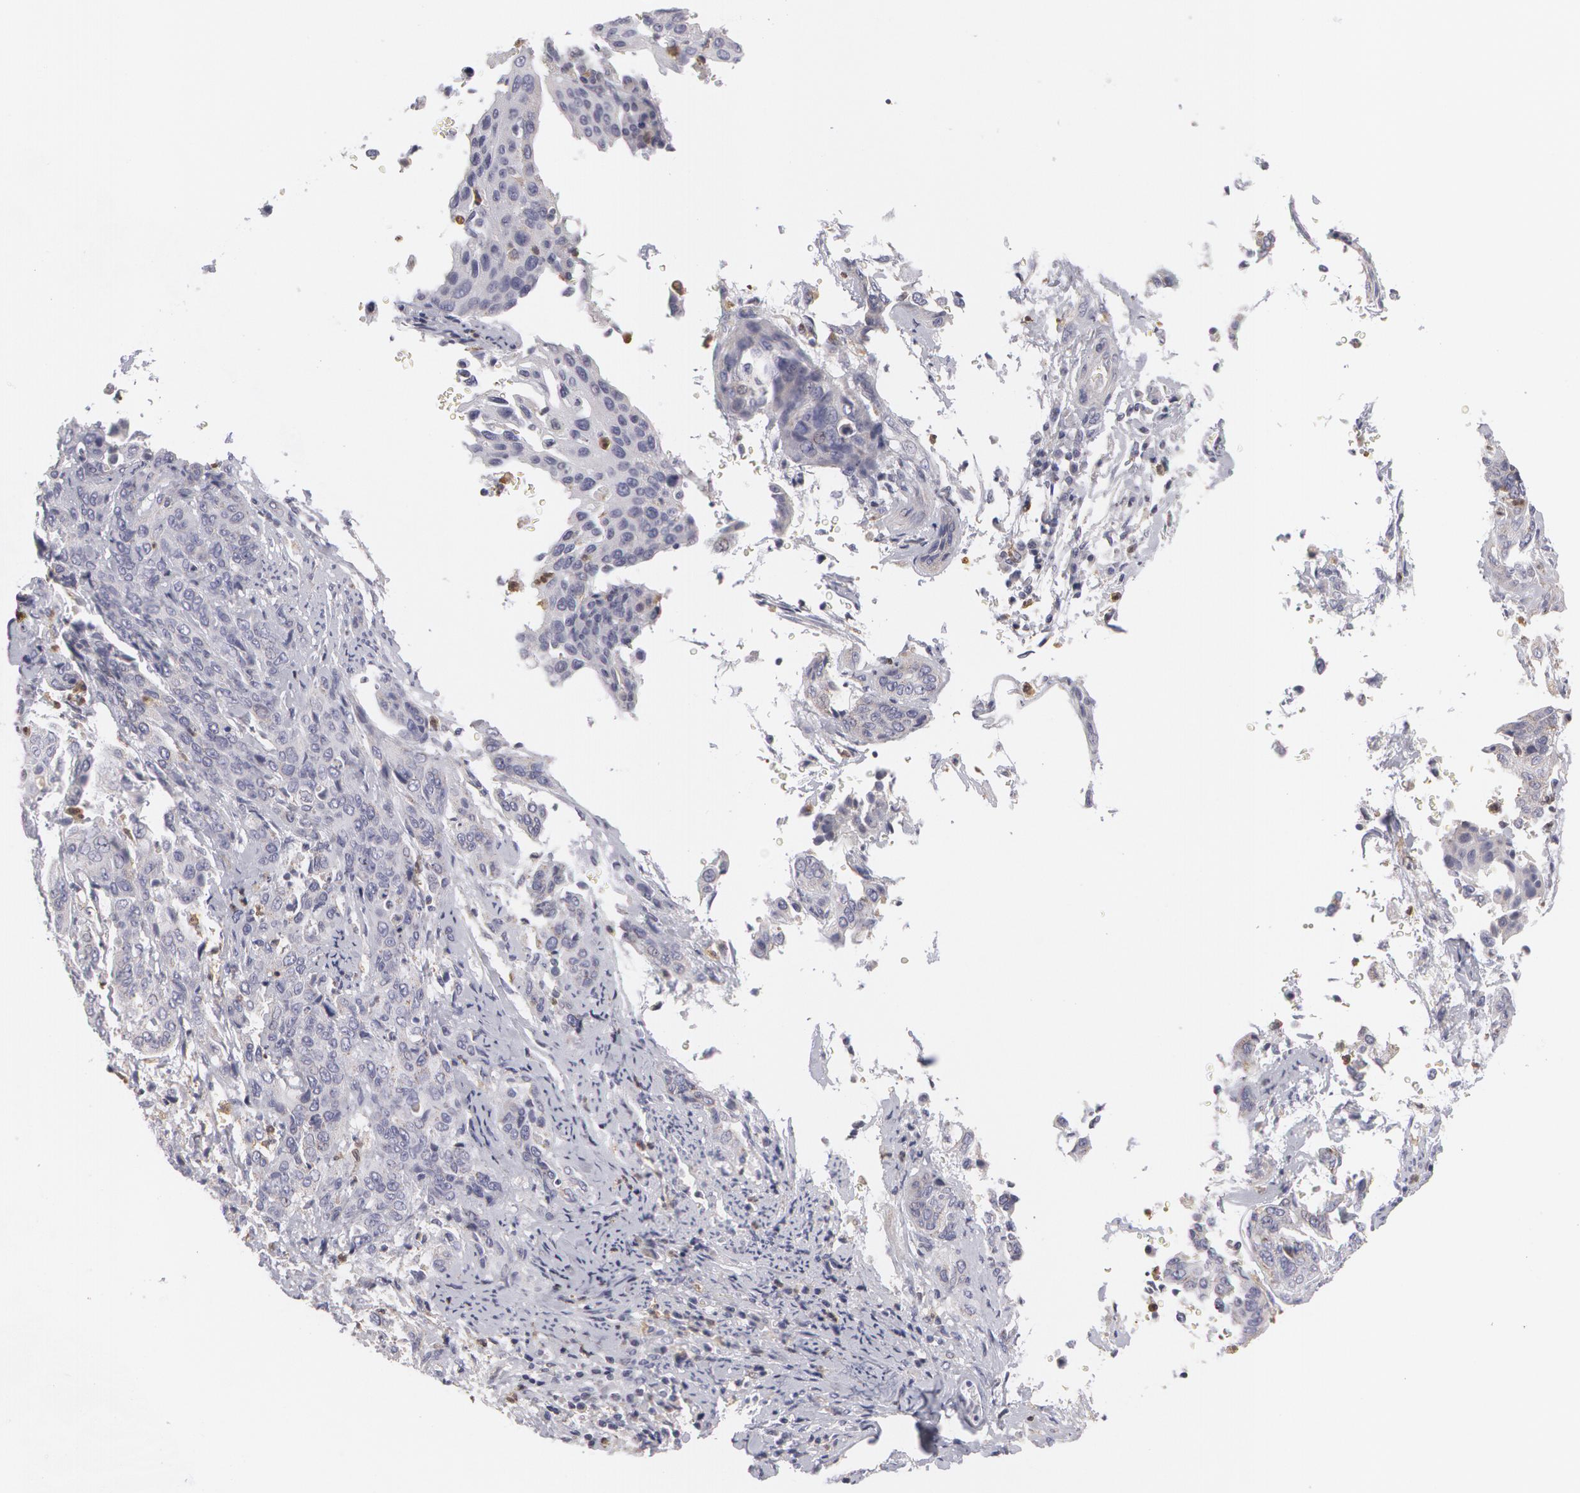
{"staining": {"intensity": "weak", "quantity": "<25%", "location": "cytoplasmic/membranous"}, "tissue": "cervical cancer", "cell_type": "Tumor cells", "image_type": "cancer", "snomed": [{"axis": "morphology", "description": "Squamous cell carcinoma, NOS"}, {"axis": "topography", "description": "Cervix"}], "caption": "DAB immunohistochemical staining of human cervical squamous cell carcinoma shows no significant staining in tumor cells.", "gene": "CAT", "patient": {"sex": "female", "age": 41}}